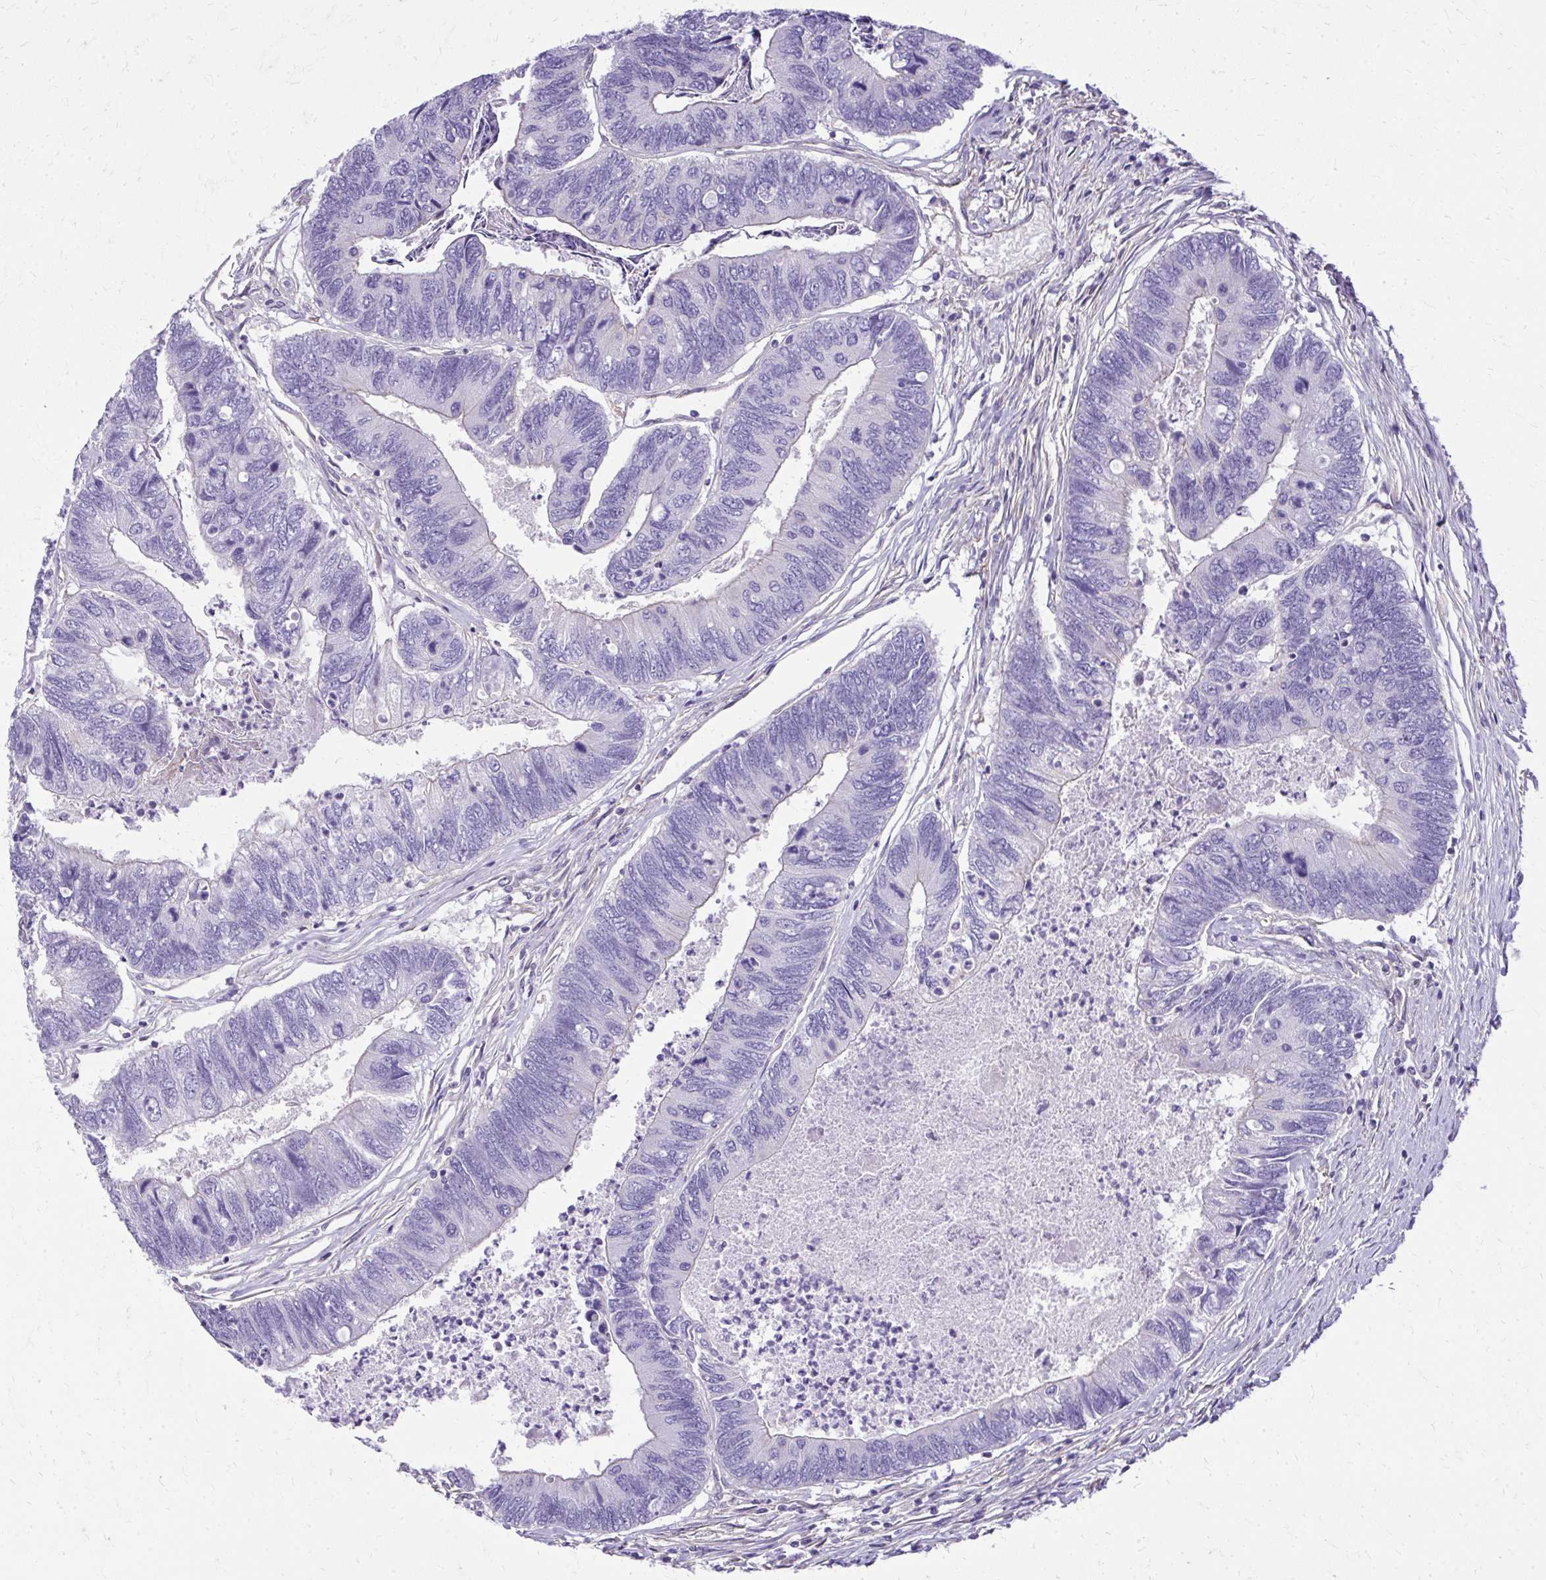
{"staining": {"intensity": "weak", "quantity": "<25%", "location": "cytoplasmic/membranous"}, "tissue": "colorectal cancer", "cell_type": "Tumor cells", "image_type": "cancer", "snomed": [{"axis": "morphology", "description": "Adenocarcinoma, NOS"}, {"axis": "topography", "description": "Colon"}], "caption": "Tumor cells are negative for brown protein staining in colorectal cancer (adenocarcinoma). (Brightfield microscopy of DAB IHC at high magnification).", "gene": "RUNDC3B", "patient": {"sex": "female", "age": 67}}